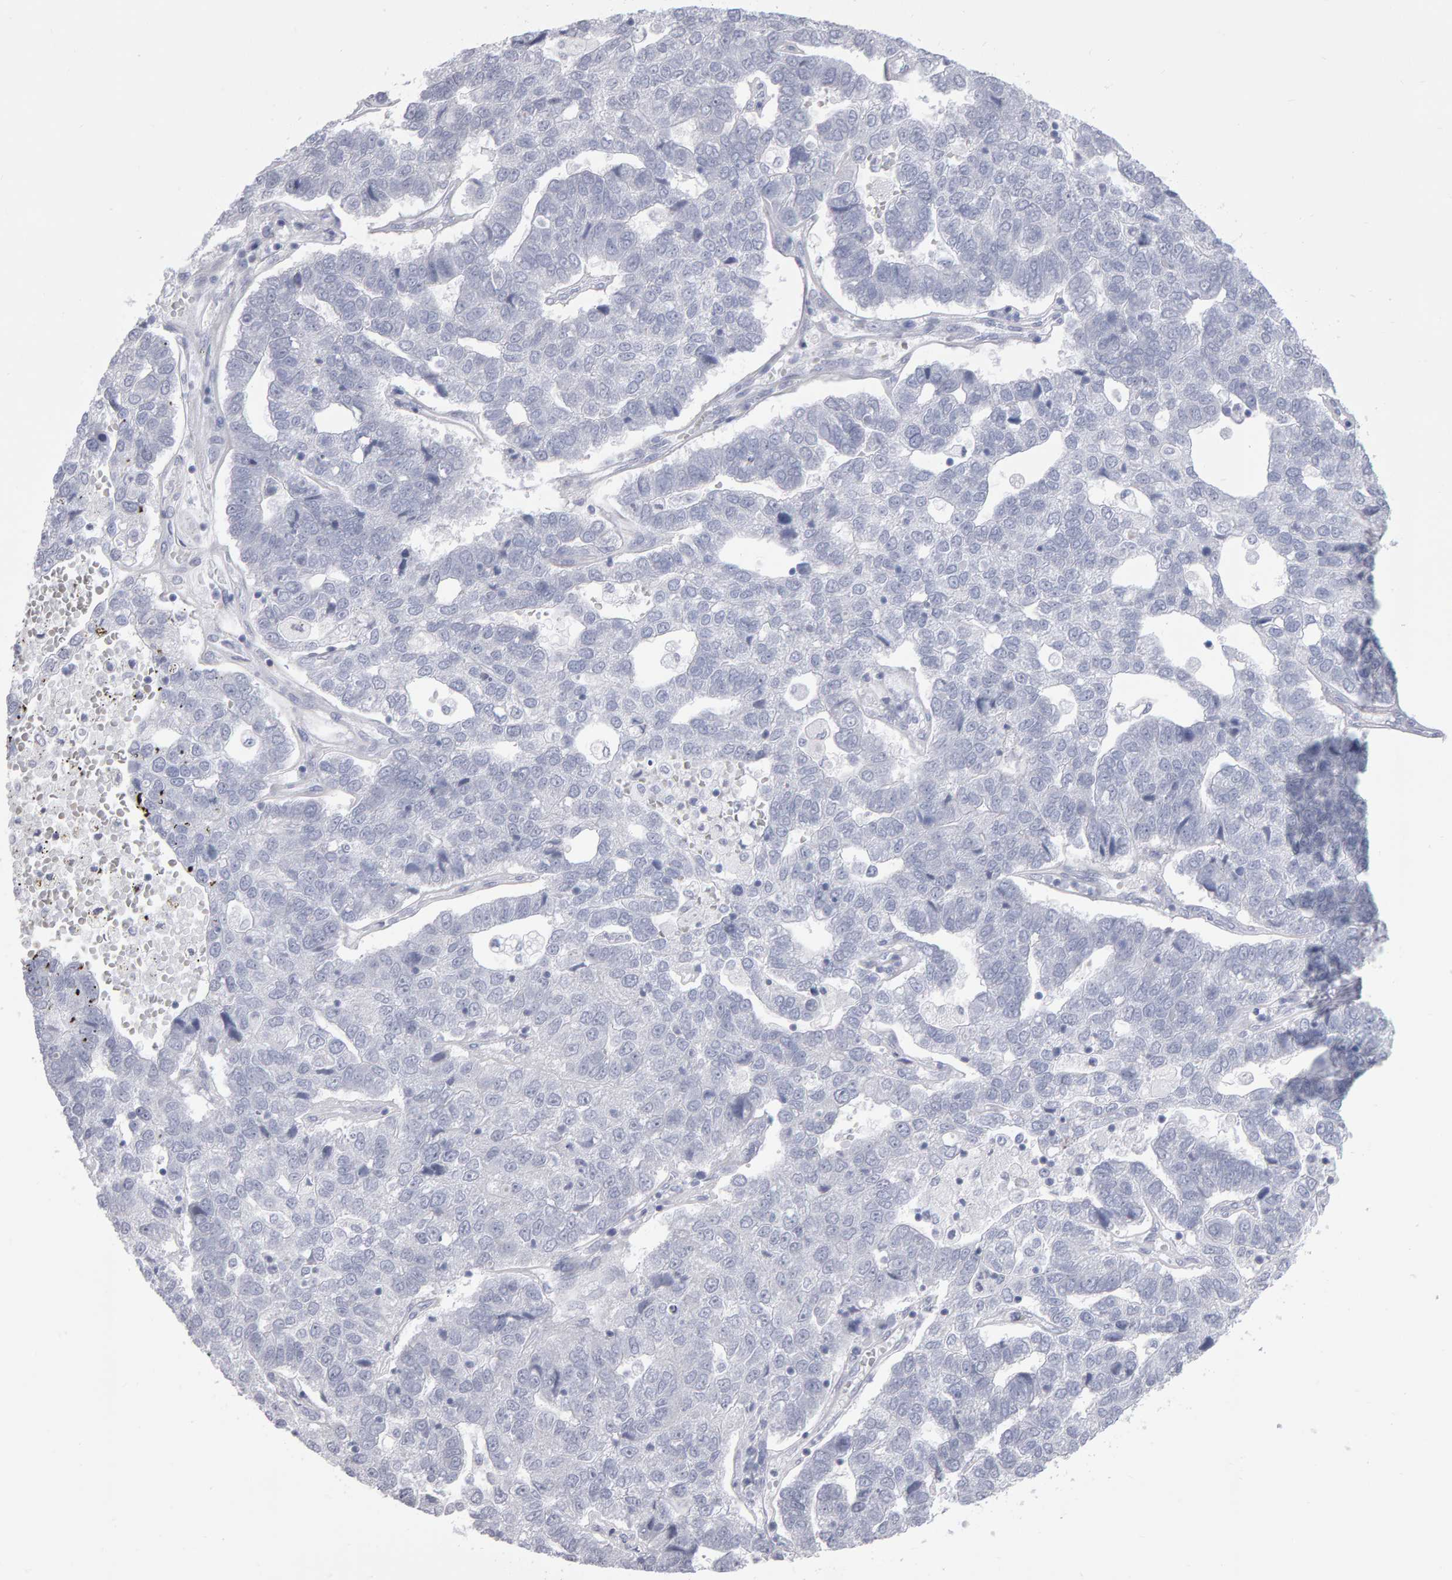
{"staining": {"intensity": "negative", "quantity": "none", "location": "none"}, "tissue": "pancreatic cancer", "cell_type": "Tumor cells", "image_type": "cancer", "snomed": [{"axis": "morphology", "description": "Adenocarcinoma, NOS"}, {"axis": "topography", "description": "Pancreas"}], "caption": "The micrograph displays no staining of tumor cells in pancreatic adenocarcinoma. Nuclei are stained in blue.", "gene": "NCDN", "patient": {"sex": "female", "age": 61}}